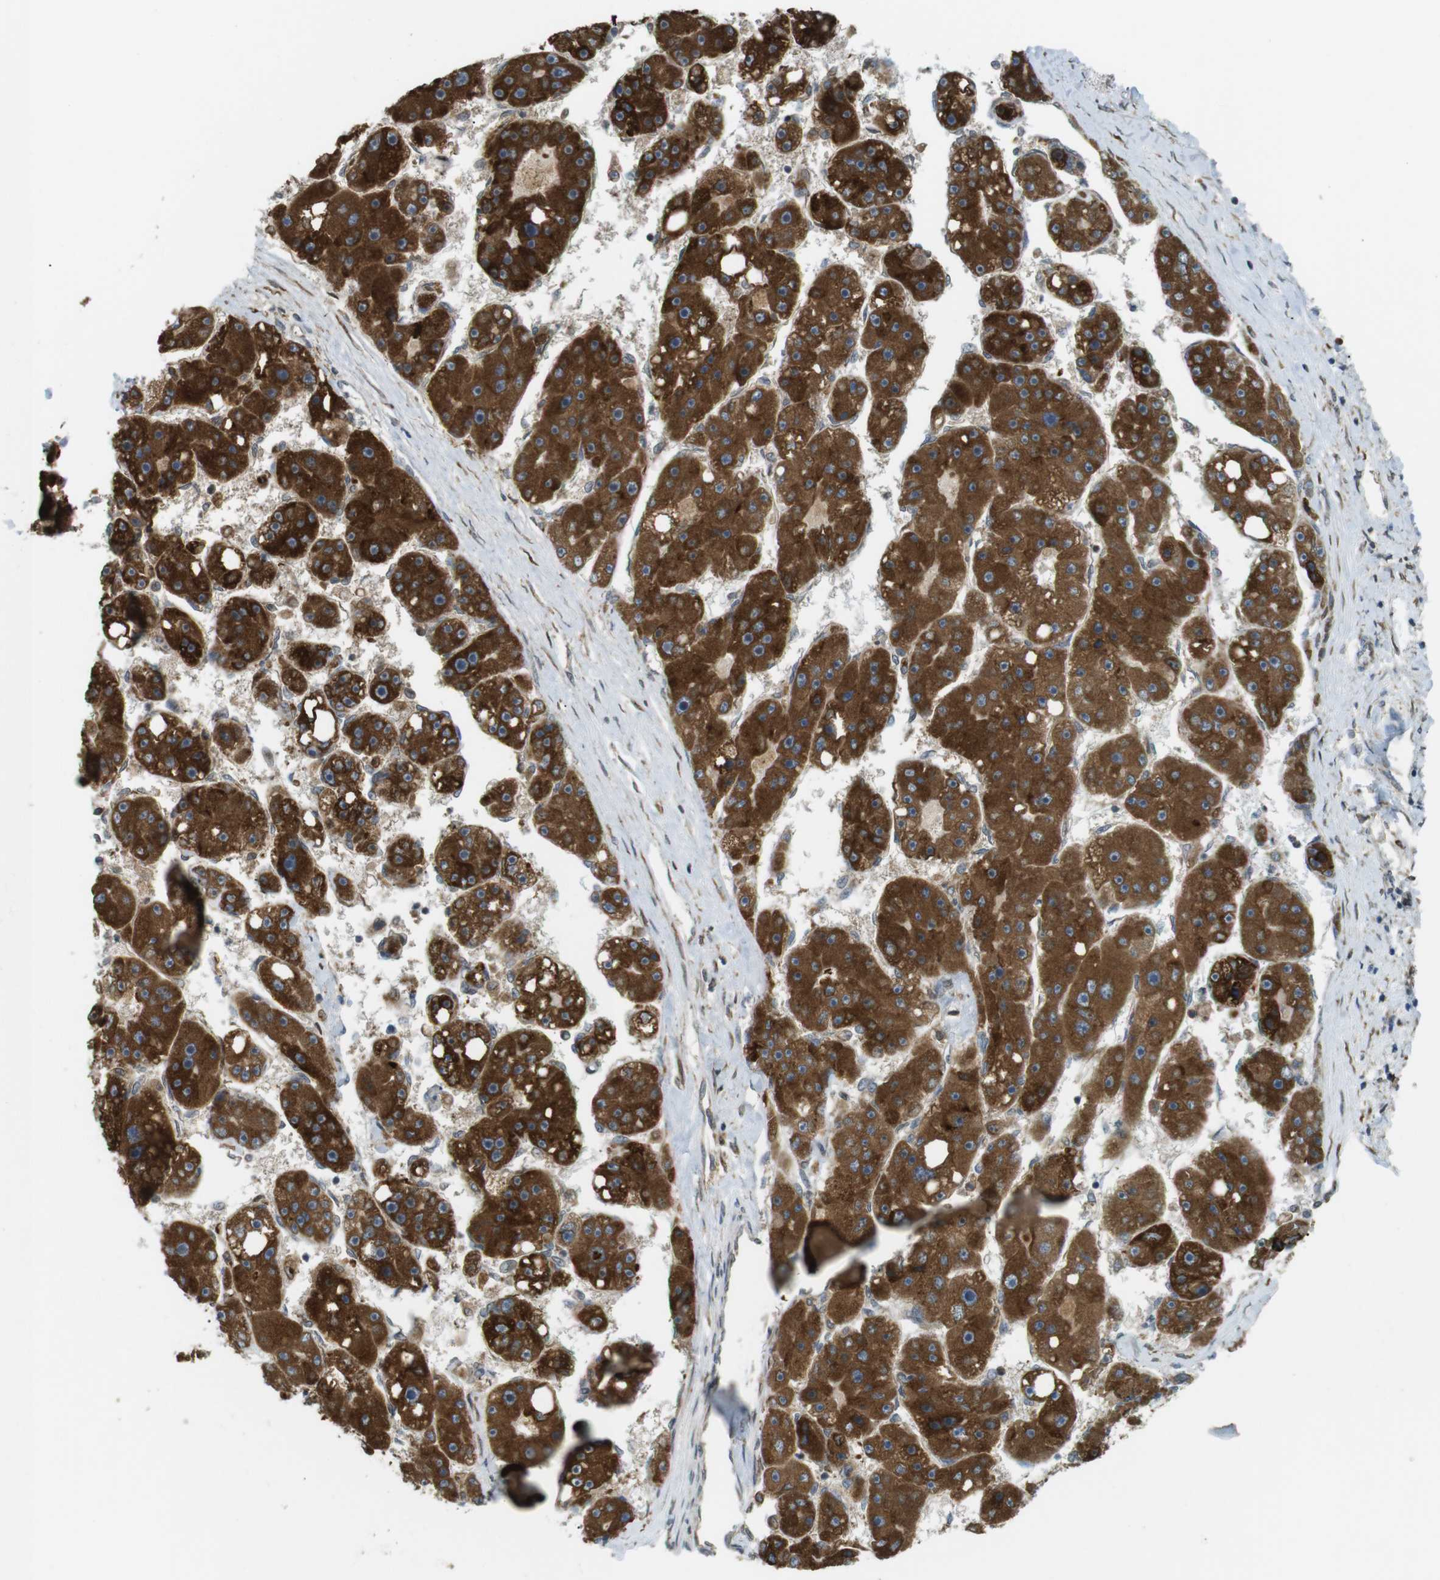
{"staining": {"intensity": "strong", "quantity": ">75%", "location": "cytoplasmic/membranous"}, "tissue": "liver cancer", "cell_type": "Tumor cells", "image_type": "cancer", "snomed": [{"axis": "morphology", "description": "Carcinoma, Hepatocellular, NOS"}, {"axis": "topography", "description": "Liver"}], "caption": "Immunohistochemical staining of human liver hepatocellular carcinoma exhibits strong cytoplasmic/membranous protein positivity in about >75% of tumor cells.", "gene": "TMED4", "patient": {"sex": "female", "age": 61}}